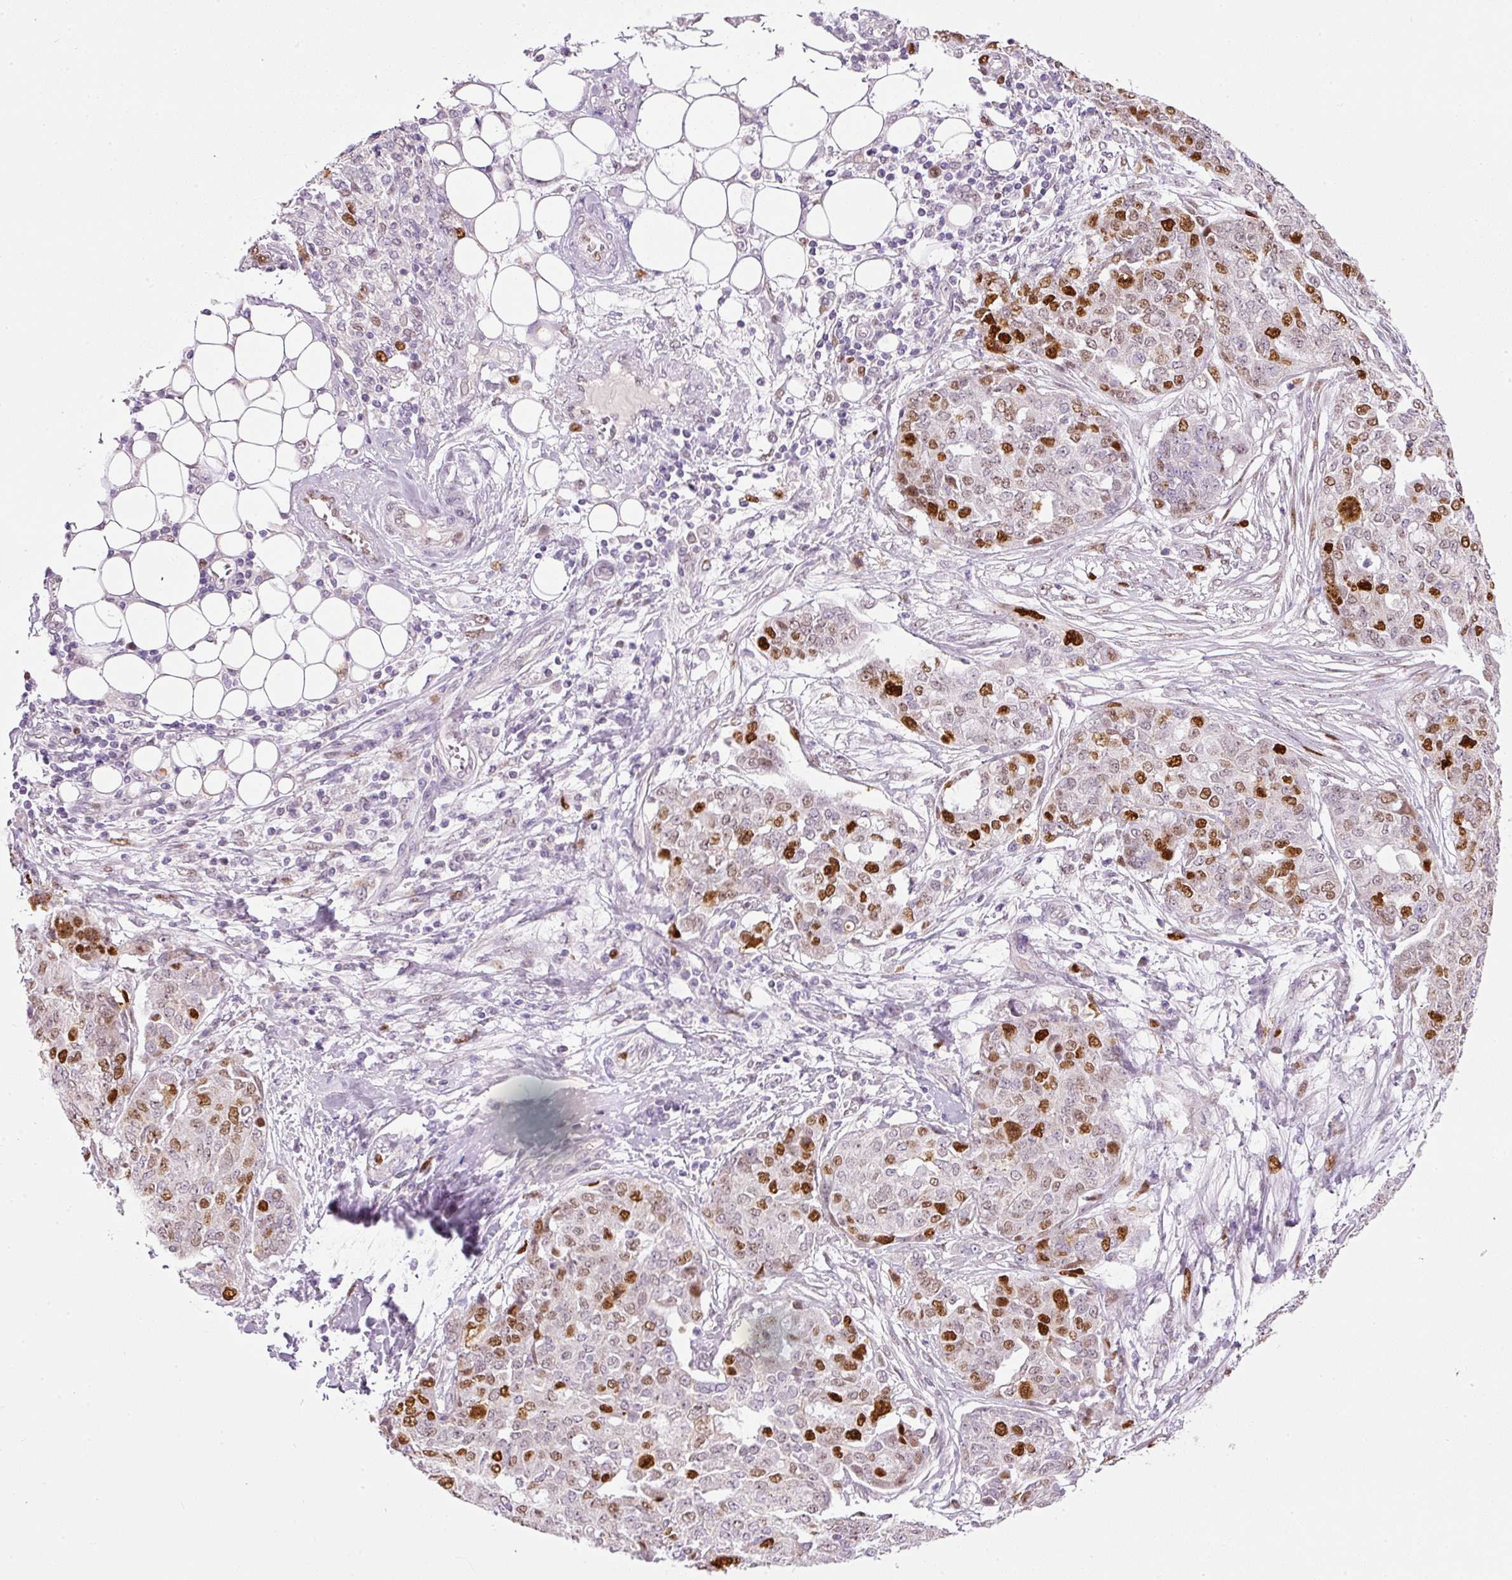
{"staining": {"intensity": "strong", "quantity": "25%-75%", "location": "nuclear"}, "tissue": "ovarian cancer", "cell_type": "Tumor cells", "image_type": "cancer", "snomed": [{"axis": "morphology", "description": "Cystadenocarcinoma, serous, NOS"}, {"axis": "topography", "description": "Soft tissue"}, {"axis": "topography", "description": "Ovary"}], "caption": "A brown stain shows strong nuclear expression of a protein in human ovarian cancer tumor cells.", "gene": "KPNA2", "patient": {"sex": "female", "age": 57}}